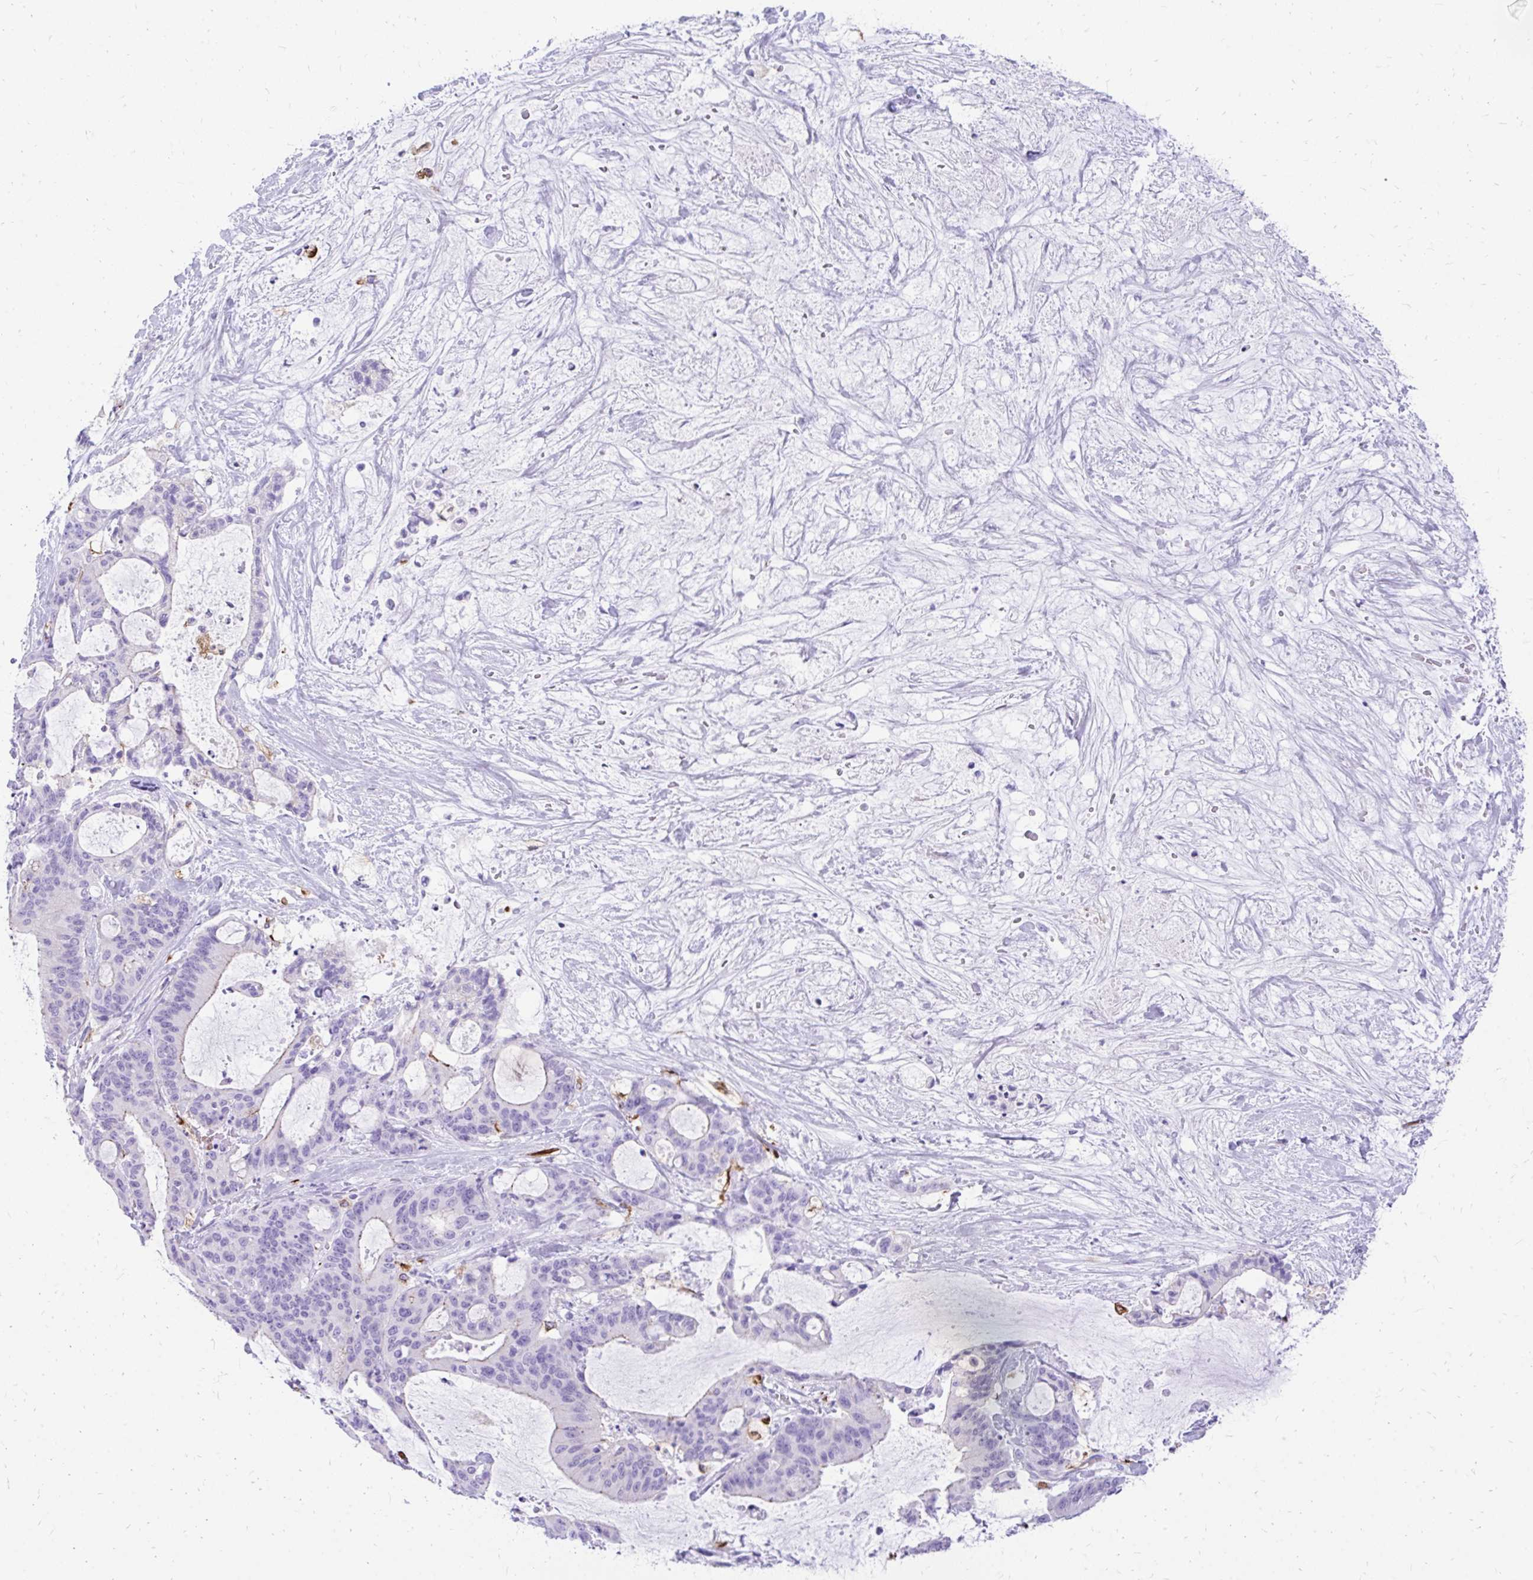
{"staining": {"intensity": "negative", "quantity": "none", "location": "none"}, "tissue": "liver cancer", "cell_type": "Tumor cells", "image_type": "cancer", "snomed": [{"axis": "morphology", "description": "Normal tissue, NOS"}, {"axis": "morphology", "description": "Cholangiocarcinoma"}, {"axis": "topography", "description": "Liver"}, {"axis": "topography", "description": "Peripheral nerve tissue"}], "caption": "Immunohistochemical staining of human cholangiocarcinoma (liver) demonstrates no significant expression in tumor cells. (DAB (3,3'-diaminobenzidine) IHC with hematoxylin counter stain).", "gene": "ZNF699", "patient": {"sex": "female", "age": 73}}